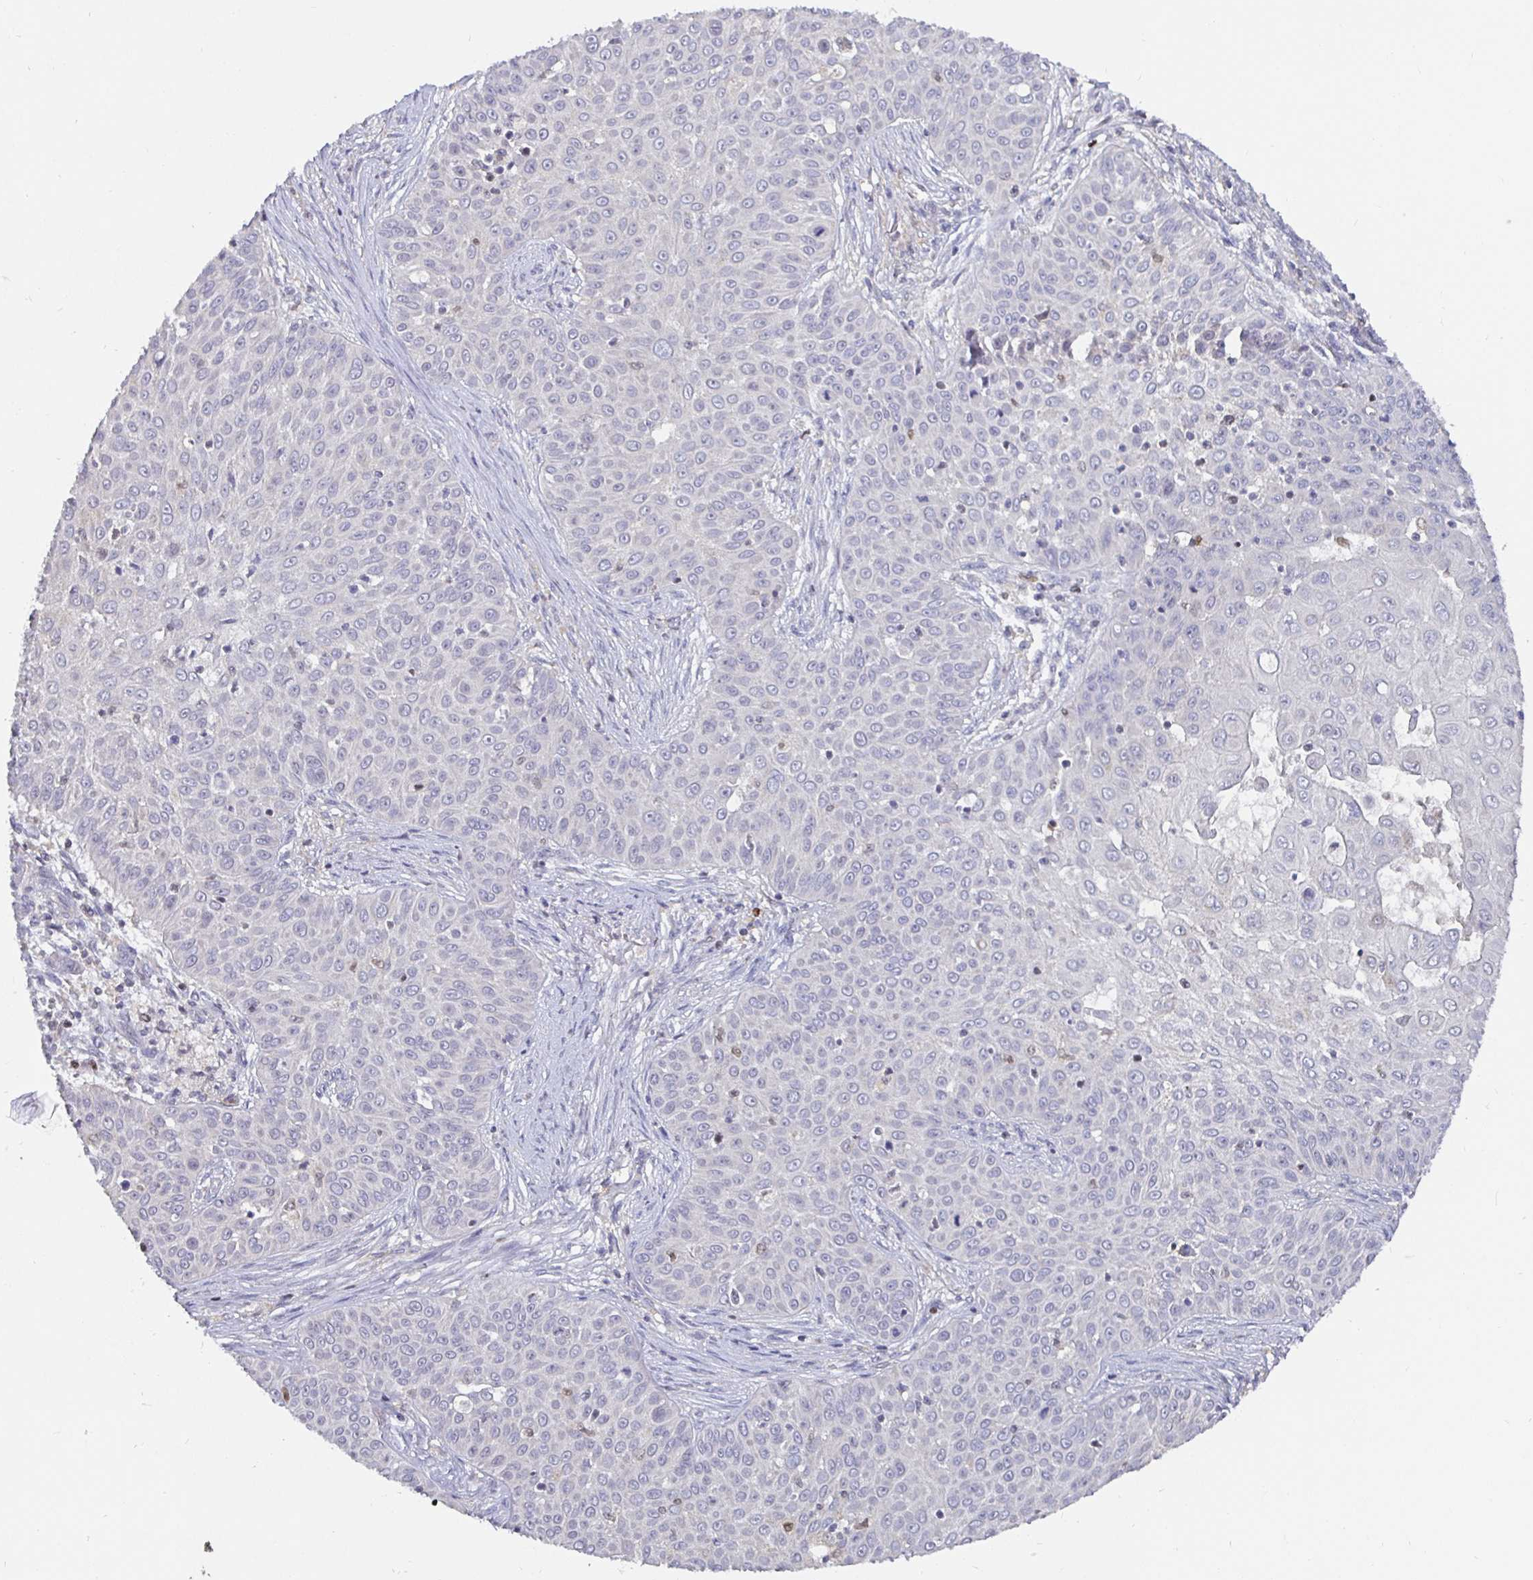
{"staining": {"intensity": "negative", "quantity": "none", "location": "none"}, "tissue": "skin cancer", "cell_type": "Tumor cells", "image_type": "cancer", "snomed": [{"axis": "morphology", "description": "Squamous cell carcinoma, NOS"}, {"axis": "topography", "description": "Skin"}], "caption": "This micrograph is of skin cancer stained with immunohistochemistry (IHC) to label a protein in brown with the nuclei are counter-stained blue. There is no positivity in tumor cells.", "gene": "SATB1", "patient": {"sex": "male", "age": 82}}